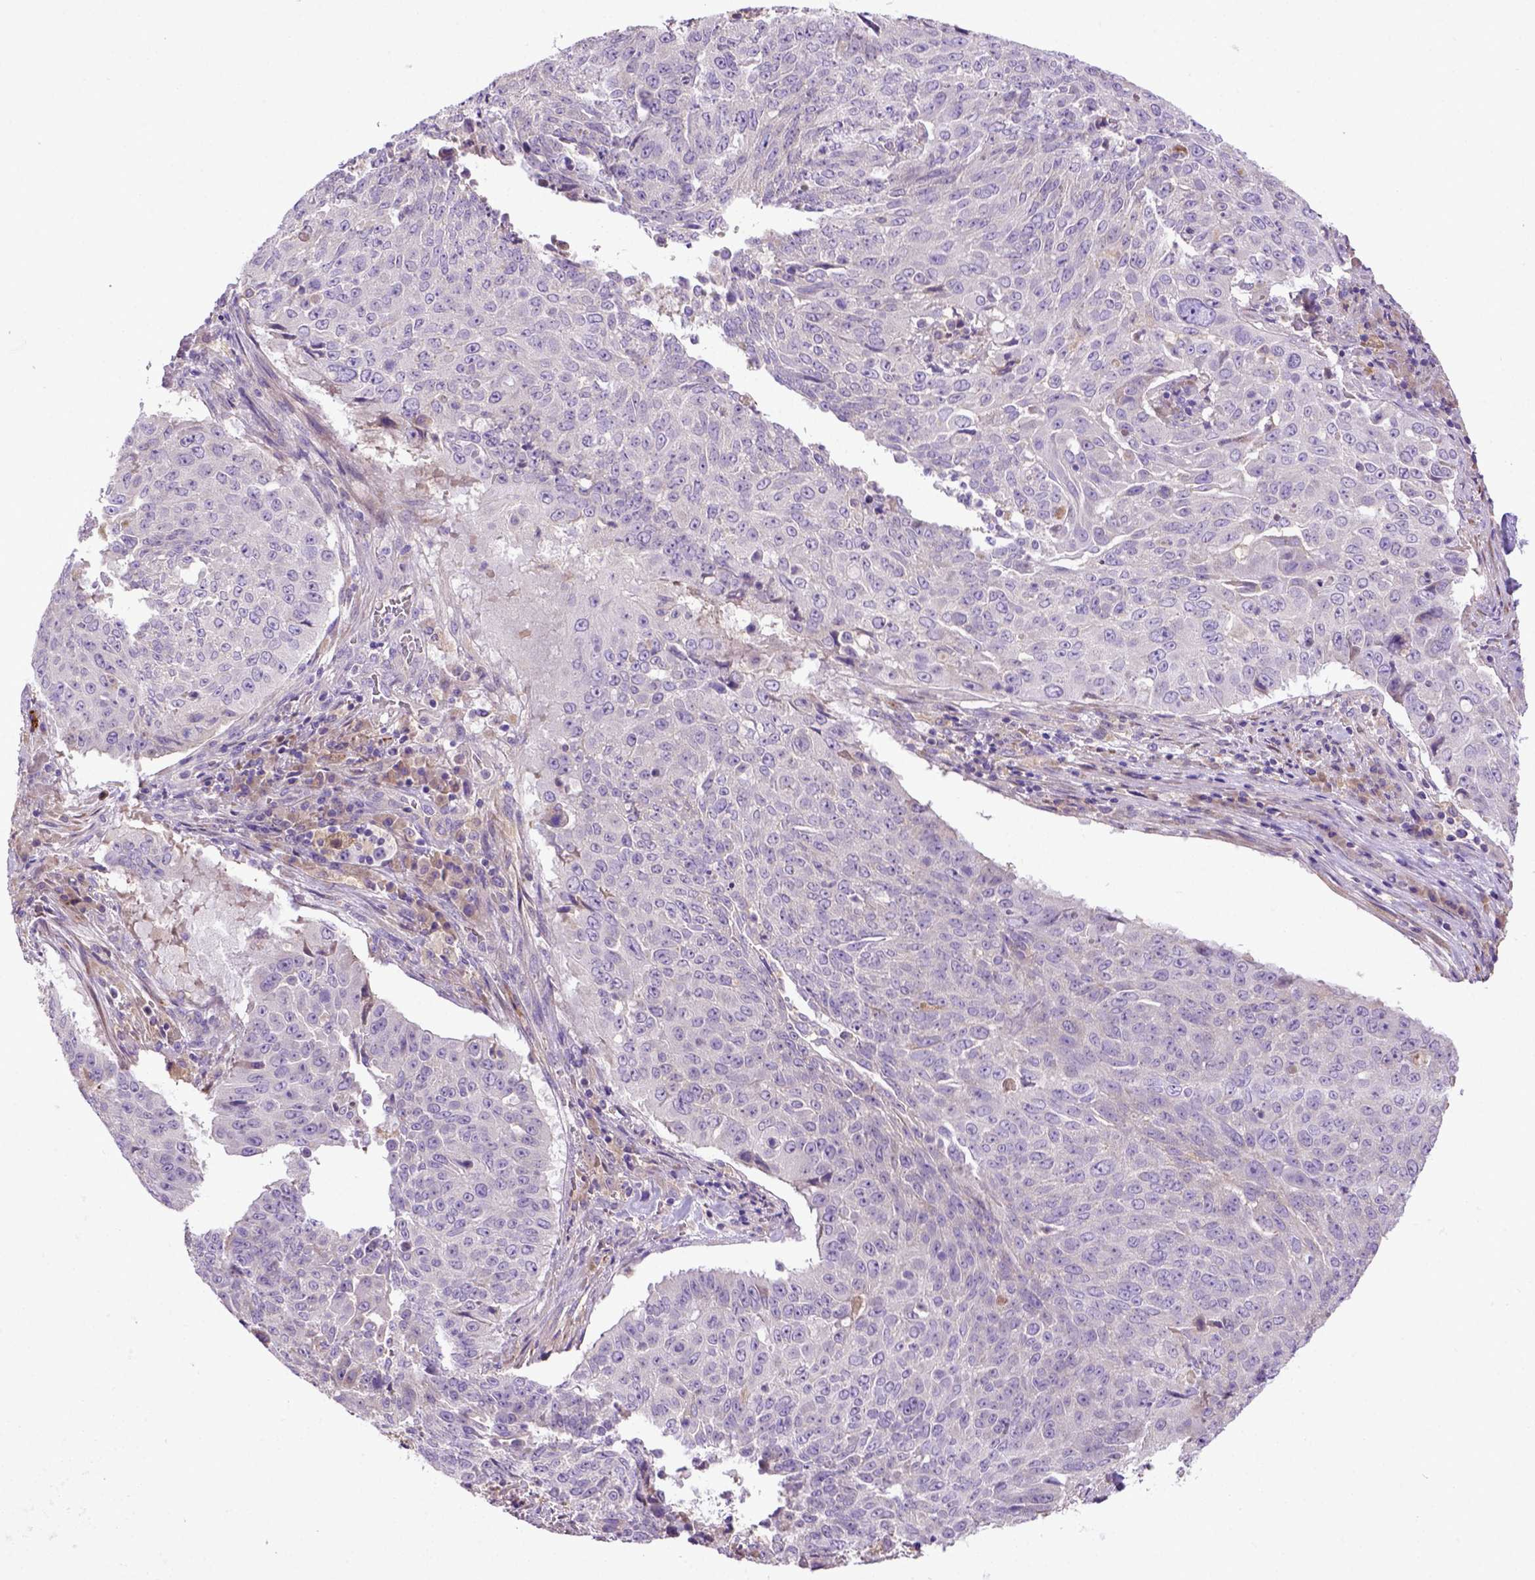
{"staining": {"intensity": "negative", "quantity": "none", "location": "none"}, "tissue": "lung cancer", "cell_type": "Tumor cells", "image_type": "cancer", "snomed": [{"axis": "morphology", "description": "Normal tissue, NOS"}, {"axis": "morphology", "description": "Squamous cell carcinoma, NOS"}, {"axis": "topography", "description": "Bronchus"}, {"axis": "topography", "description": "Lung"}], "caption": "Immunohistochemical staining of squamous cell carcinoma (lung) reveals no significant positivity in tumor cells. The staining is performed using DAB brown chromogen with nuclei counter-stained in using hematoxylin.", "gene": "DEPDC1B", "patient": {"sex": "male", "age": 64}}